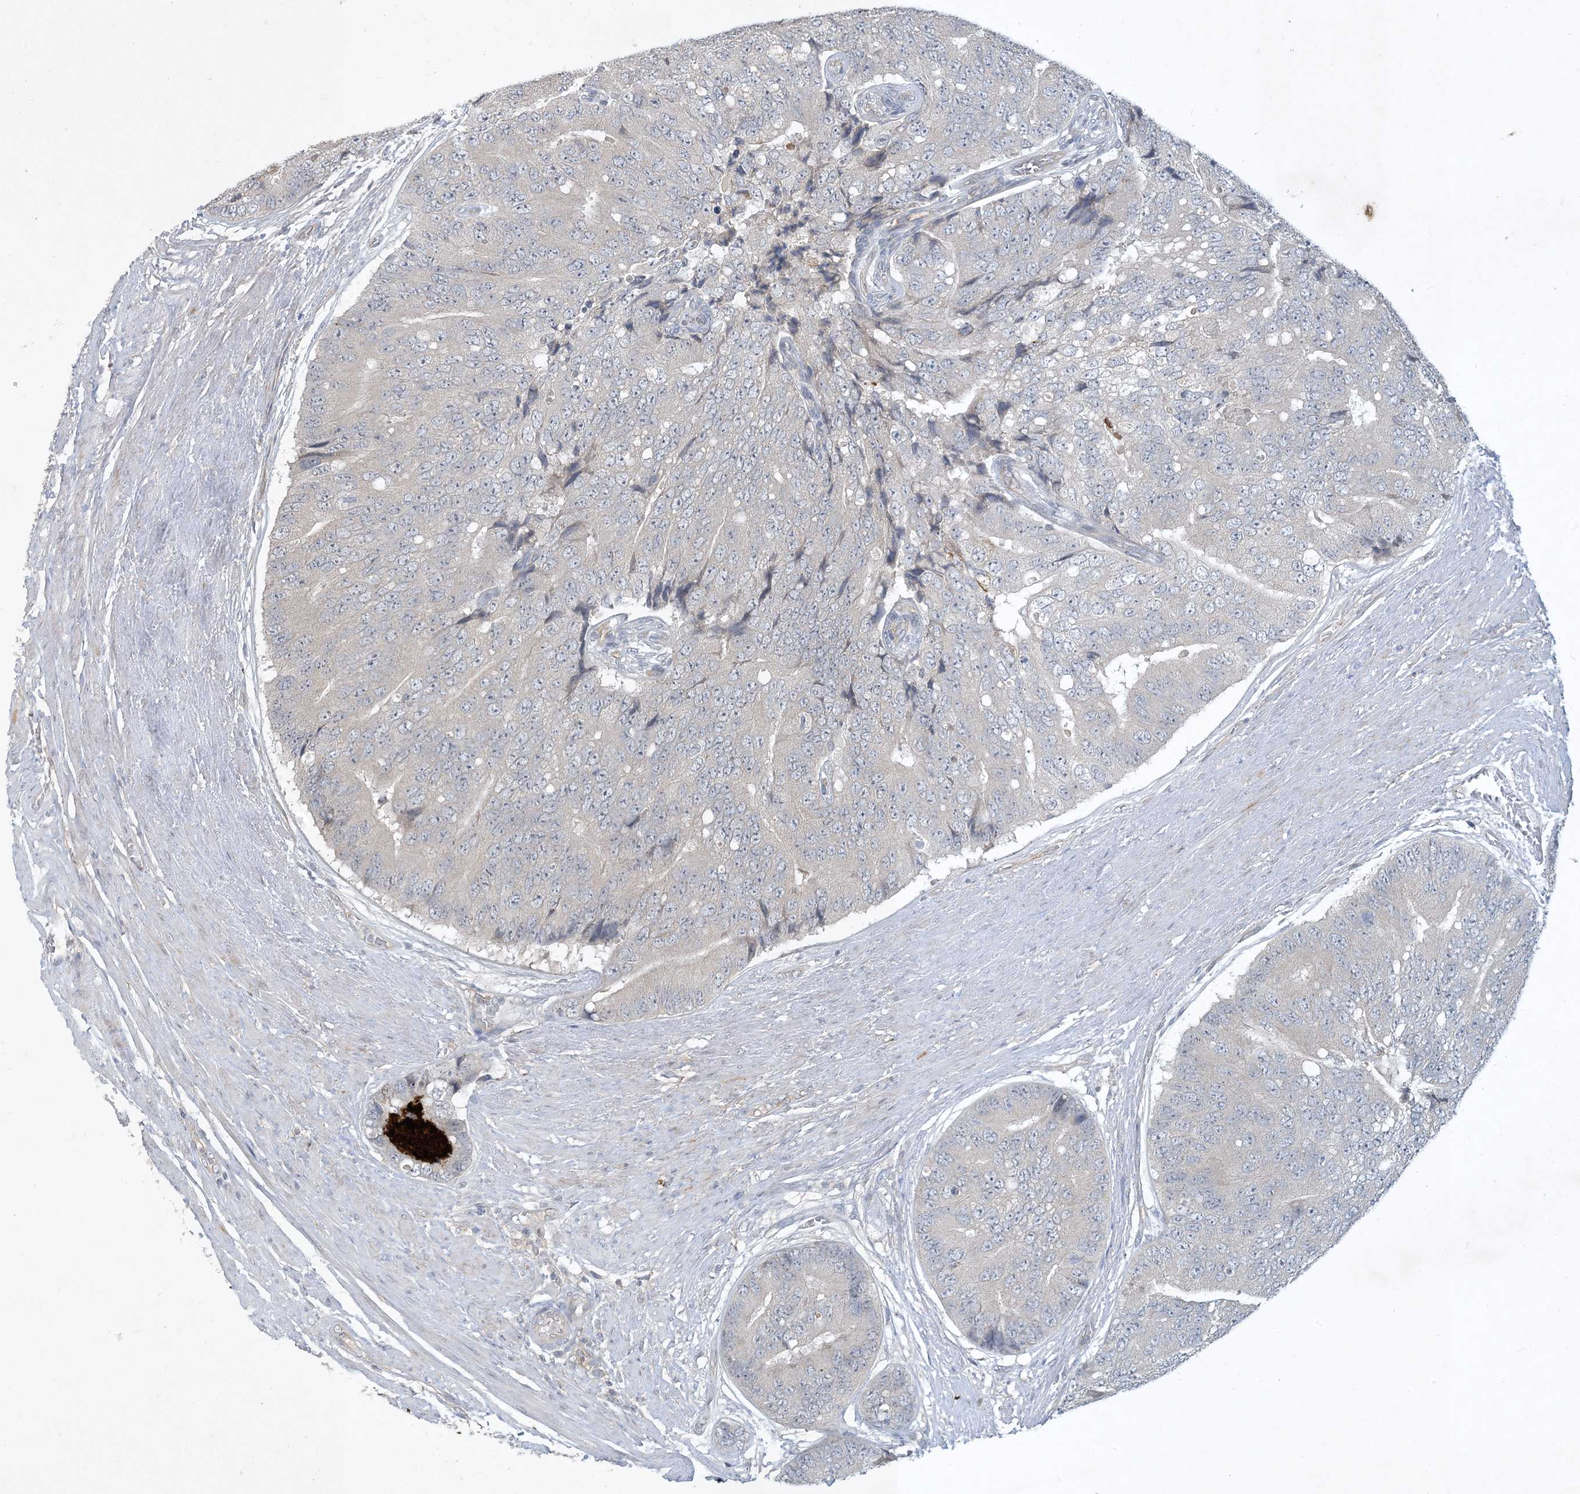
{"staining": {"intensity": "negative", "quantity": "none", "location": "none"}, "tissue": "prostate cancer", "cell_type": "Tumor cells", "image_type": "cancer", "snomed": [{"axis": "morphology", "description": "Adenocarcinoma, High grade"}, {"axis": "topography", "description": "Prostate"}], "caption": "IHC histopathology image of prostate high-grade adenocarcinoma stained for a protein (brown), which shows no staining in tumor cells.", "gene": "CDS1", "patient": {"sex": "male", "age": 70}}